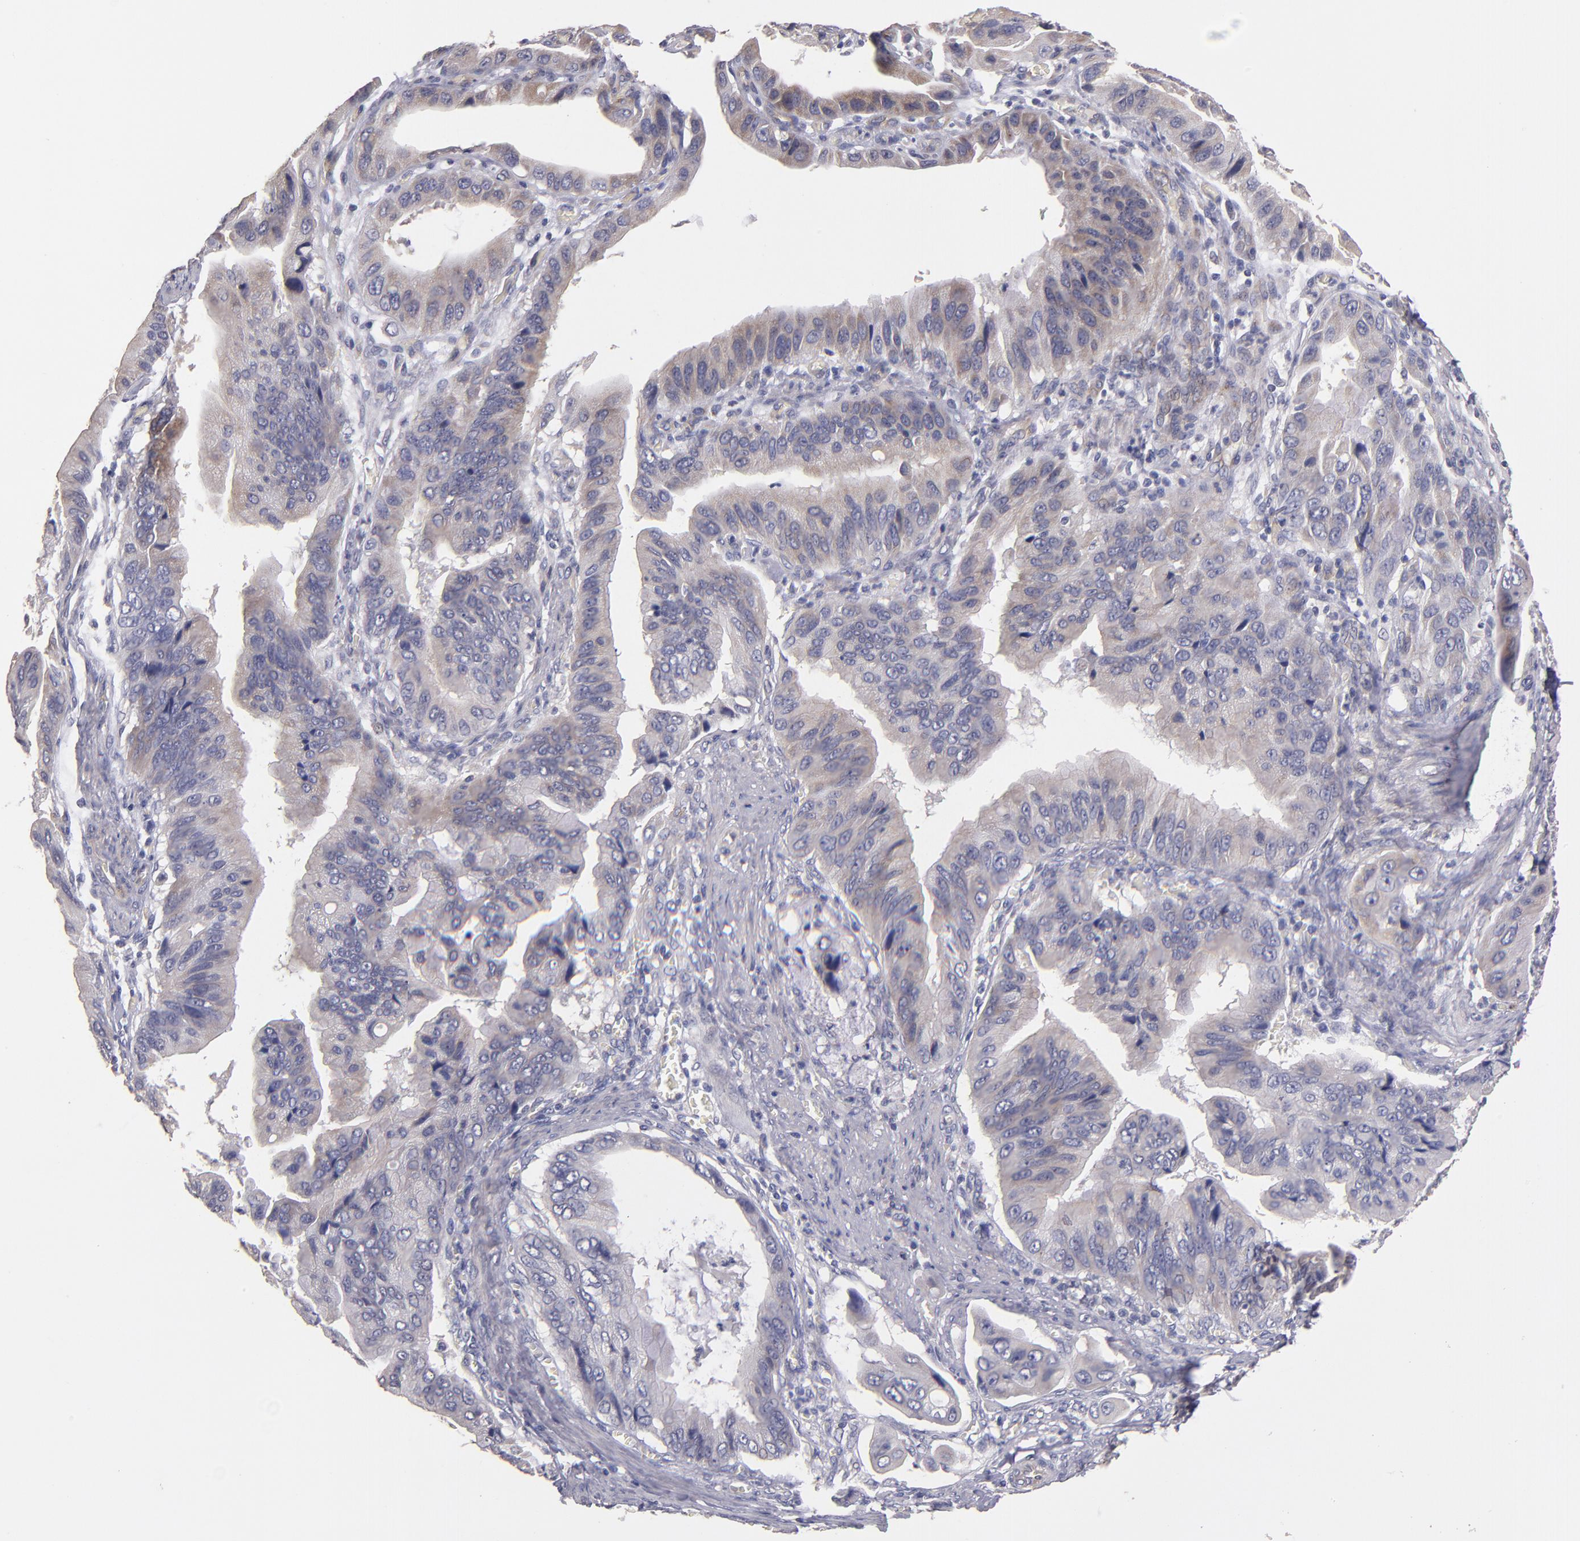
{"staining": {"intensity": "weak", "quantity": "25%-75%", "location": "cytoplasmic/membranous"}, "tissue": "stomach cancer", "cell_type": "Tumor cells", "image_type": "cancer", "snomed": [{"axis": "morphology", "description": "Adenocarcinoma, NOS"}, {"axis": "topography", "description": "Stomach, upper"}], "caption": "The immunohistochemical stain shows weak cytoplasmic/membranous staining in tumor cells of stomach adenocarcinoma tissue.", "gene": "MAGEE1", "patient": {"sex": "male", "age": 80}}